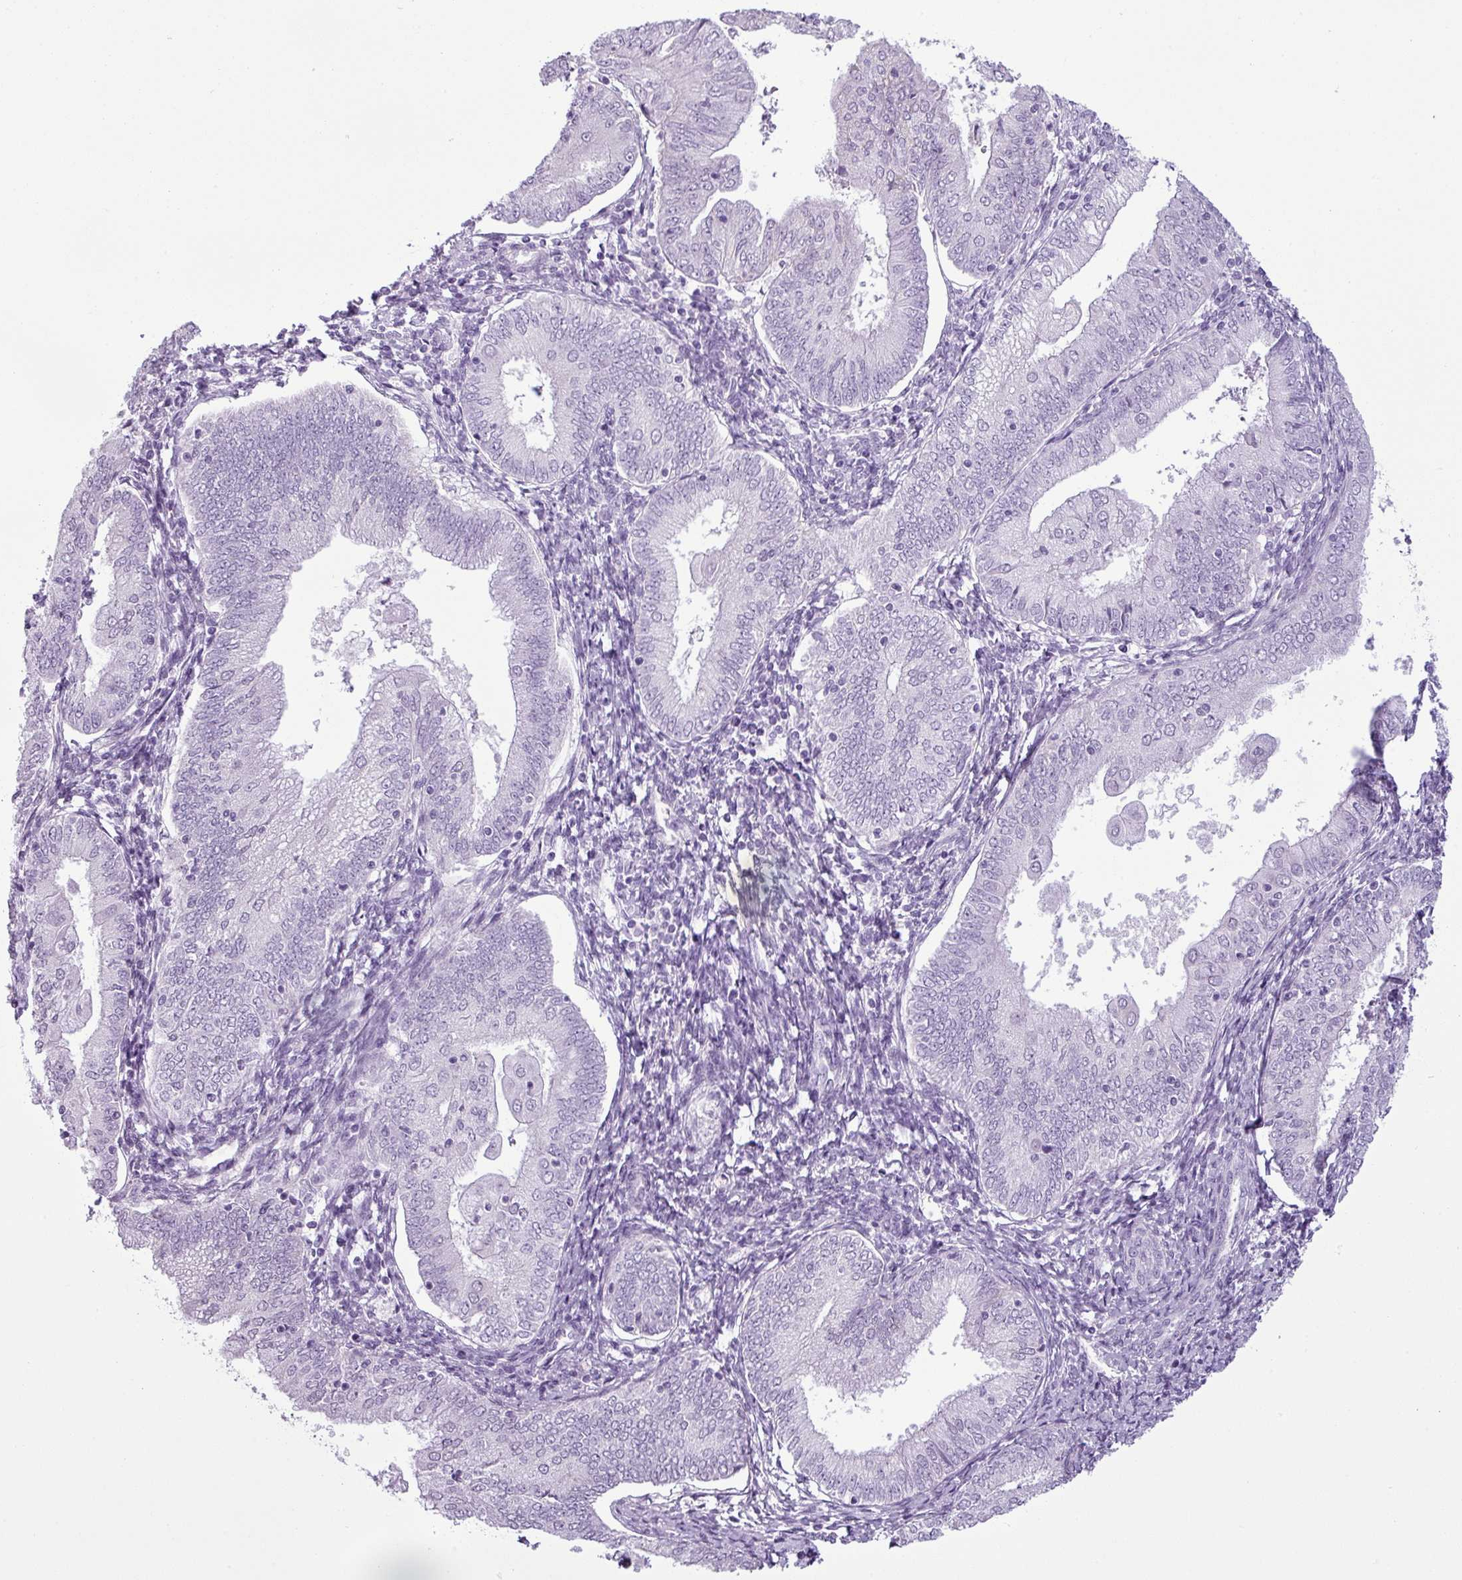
{"staining": {"intensity": "negative", "quantity": "none", "location": "none"}, "tissue": "endometrial cancer", "cell_type": "Tumor cells", "image_type": "cancer", "snomed": [{"axis": "morphology", "description": "Adenocarcinoma, NOS"}, {"axis": "topography", "description": "Endometrium"}], "caption": "Immunohistochemistry (IHC) histopathology image of neoplastic tissue: human endometrial cancer stained with DAB displays no significant protein staining in tumor cells.", "gene": "CDH16", "patient": {"sex": "female", "age": 55}}